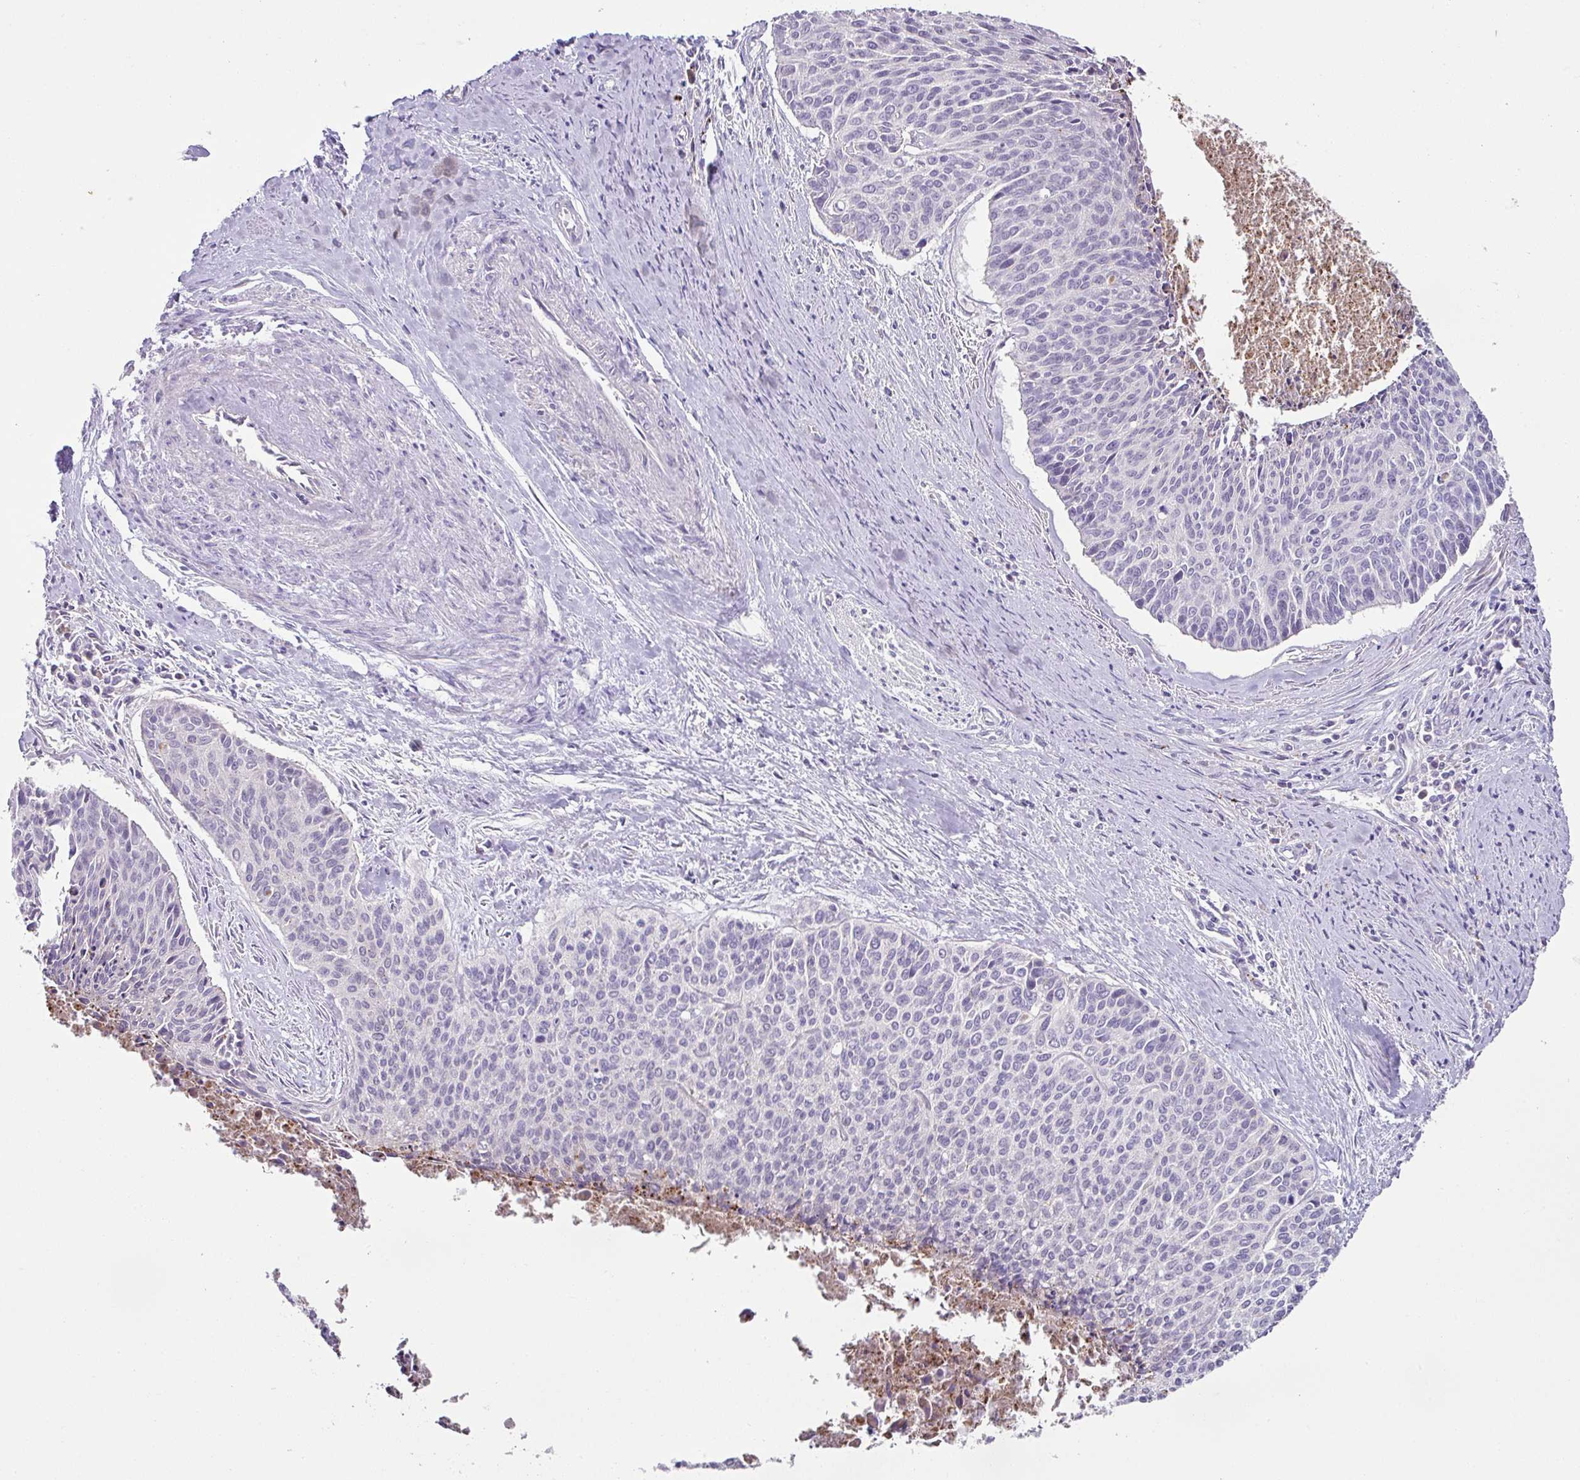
{"staining": {"intensity": "negative", "quantity": "none", "location": "none"}, "tissue": "cervical cancer", "cell_type": "Tumor cells", "image_type": "cancer", "snomed": [{"axis": "morphology", "description": "Squamous cell carcinoma, NOS"}, {"axis": "topography", "description": "Cervix"}], "caption": "Immunohistochemical staining of cervical squamous cell carcinoma reveals no significant expression in tumor cells.", "gene": "PLEKHH3", "patient": {"sex": "female", "age": 55}}